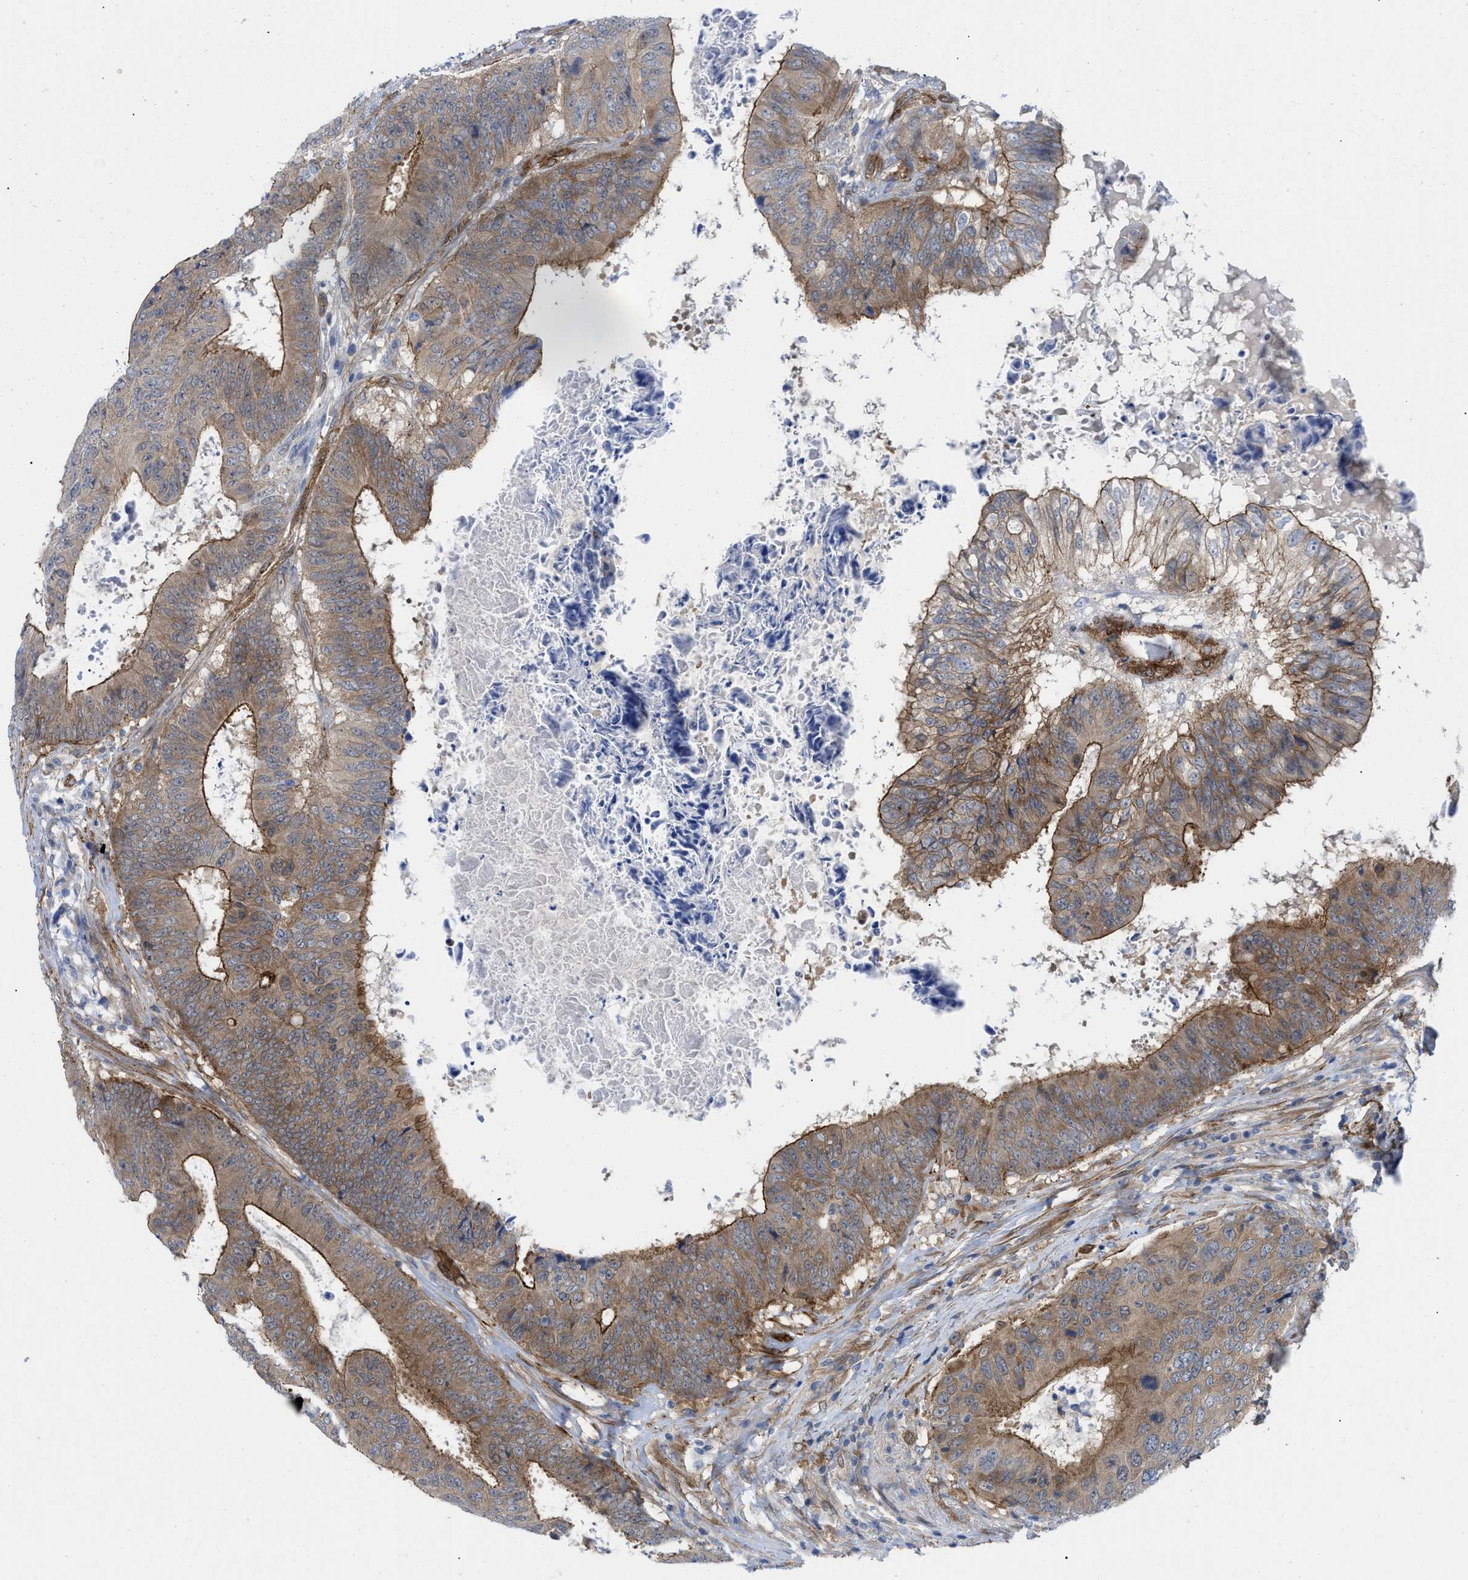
{"staining": {"intensity": "moderate", "quantity": ">75%", "location": "cytoplasmic/membranous"}, "tissue": "colorectal cancer", "cell_type": "Tumor cells", "image_type": "cancer", "snomed": [{"axis": "morphology", "description": "Adenocarcinoma, NOS"}, {"axis": "topography", "description": "Rectum"}], "caption": "An immunohistochemistry (IHC) image of tumor tissue is shown. Protein staining in brown labels moderate cytoplasmic/membranous positivity in colorectal adenocarcinoma within tumor cells.", "gene": "PDLIM5", "patient": {"sex": "male", "age": 72}}